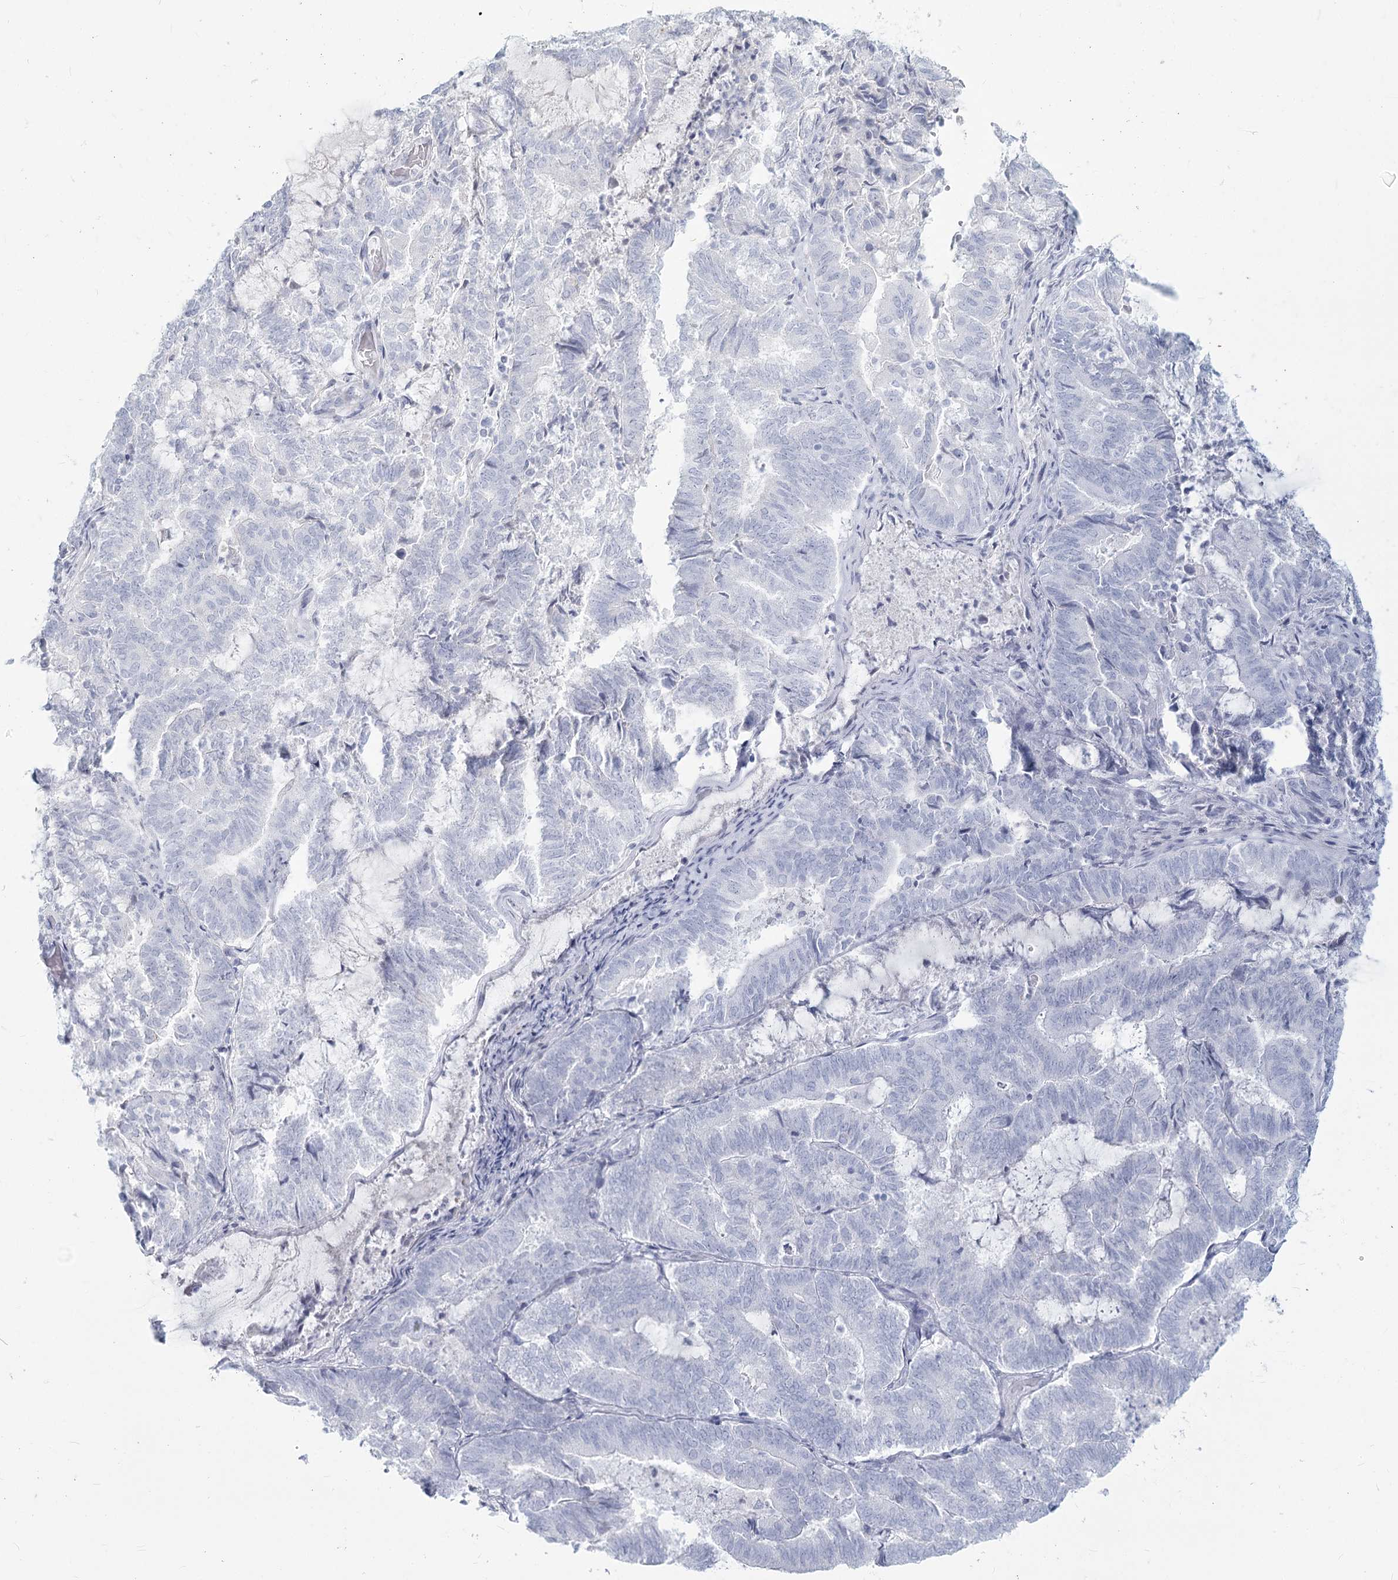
{"staining": {"intensity": "negative", "quantity": "none", "location": "none"}, "tissue": "endometrial cancer", "cell_type": "Tumor cells", "image_type": "cancer", "snomed": [{"axis": "morphology", "description": "Adenocarcinoma, NOS"}, {"axis": "topography", "description": "Endometrium"}], "caption": "Immunohistochemistry (IHC) of human endometrial cancer (adenocarcinoma) reveals no staining in tumor cells. (Stains: DAB (3,3'-diaminobenzidine) immunohistochemistry with hematoxylin counter stain, Microscopy: brightfield microscopy at high magnification).", "gene": "SLC6A19", "patient": {"sex": "female", "age": 80}}